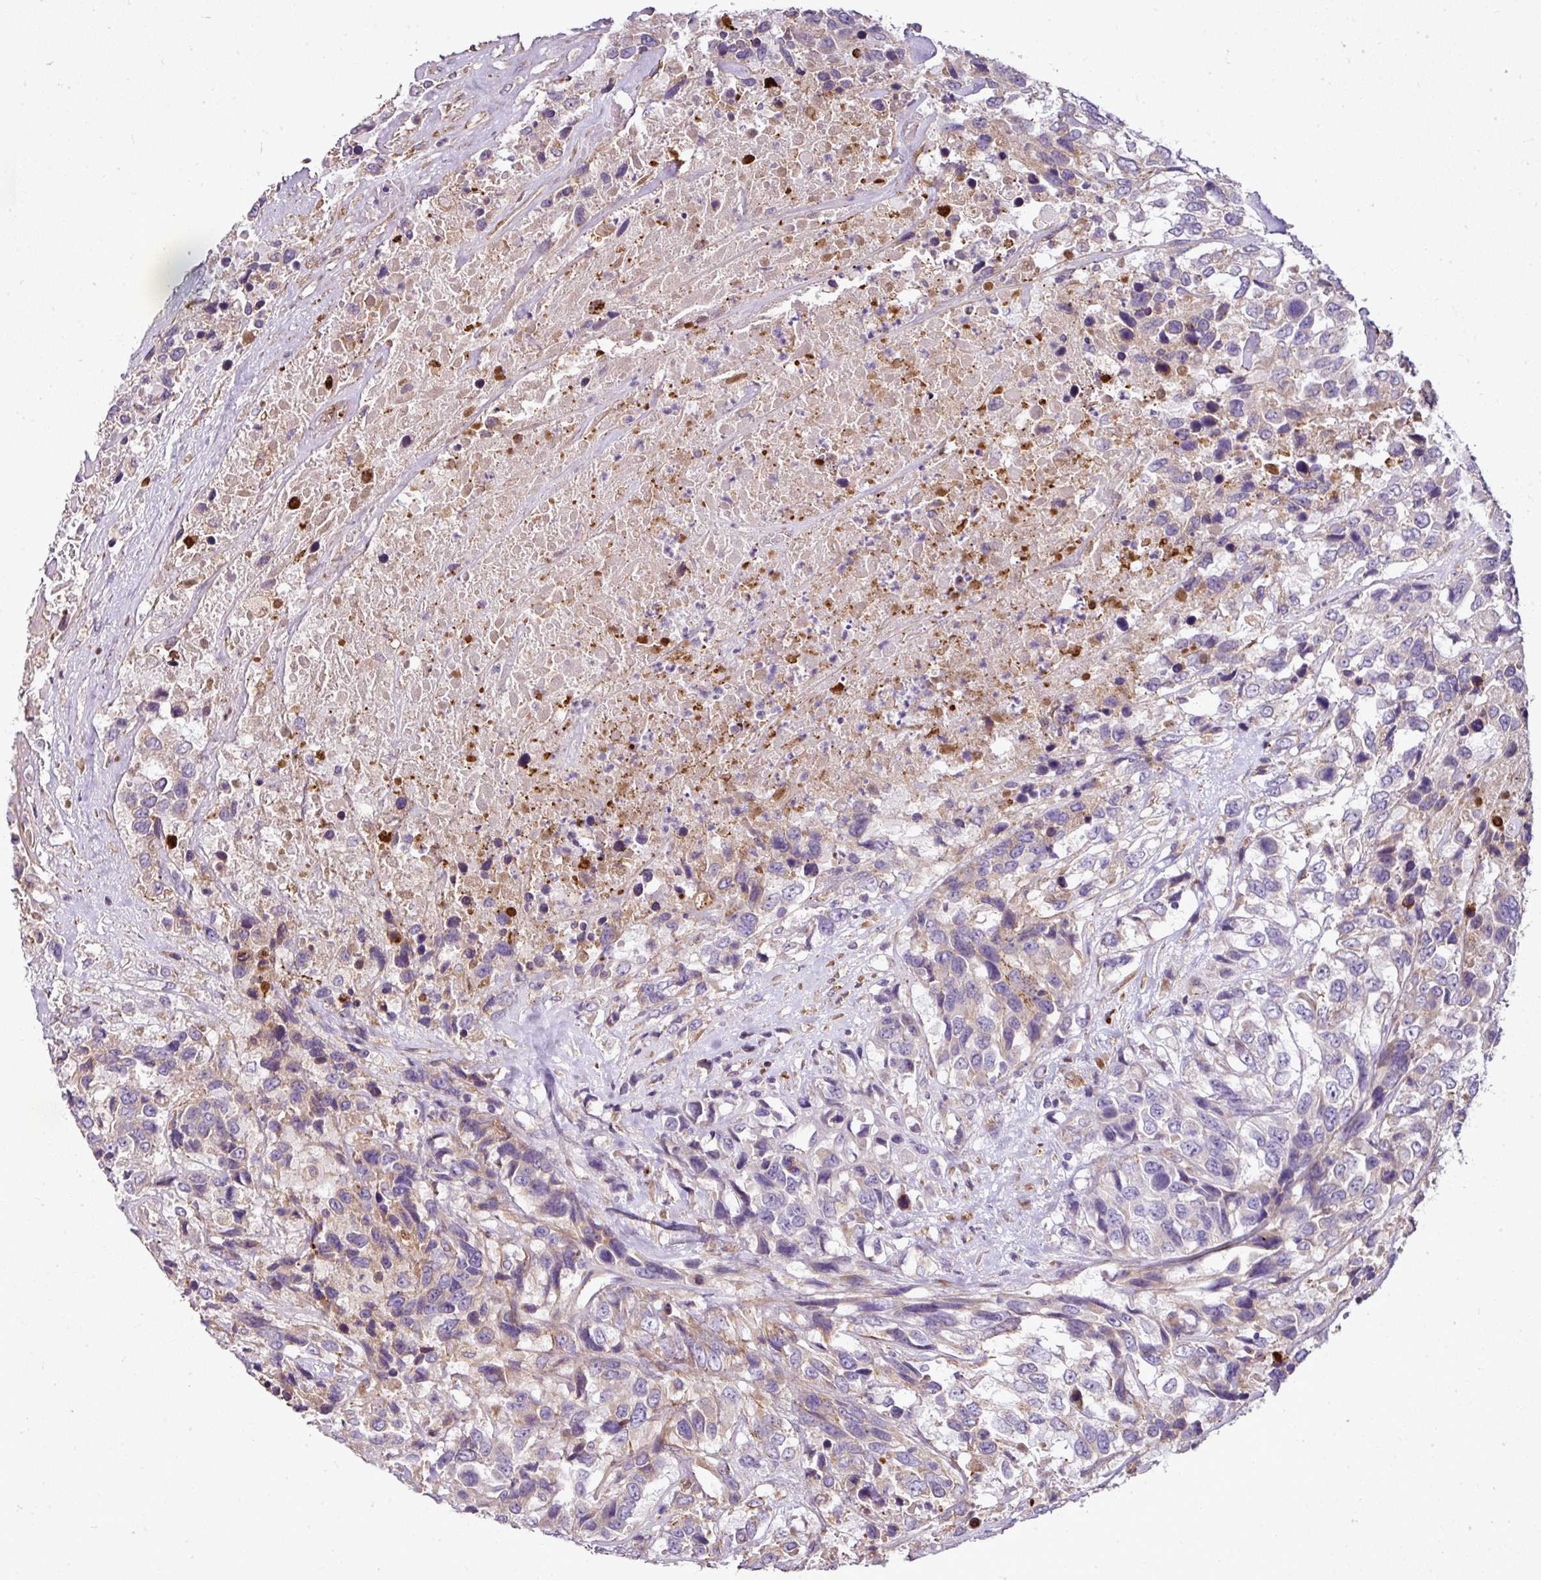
{"staining": {"intensity": "weak", "quantity": "<25%", "location": "cytoplasmic/membranous"}, "tissue": "urothelial cancer", "cell_type": "Tumor cells", "image_type": "cancer", "snomed": [{"axis": "morphology", "description": "Urothelial carcinoma, High grade"}, {"axis": "topography", "description": "Urinary bladder"}], "caption": "IHC image of urothelial carcinoma (high-grade) stained for a protein (brown), which shows no staining in tumor cells. (DAB immunohistochemistry visualized using brightfield microscopy, high magnification).", "gene": "GAN", "patient": {"sex": "female", "age": 70}}